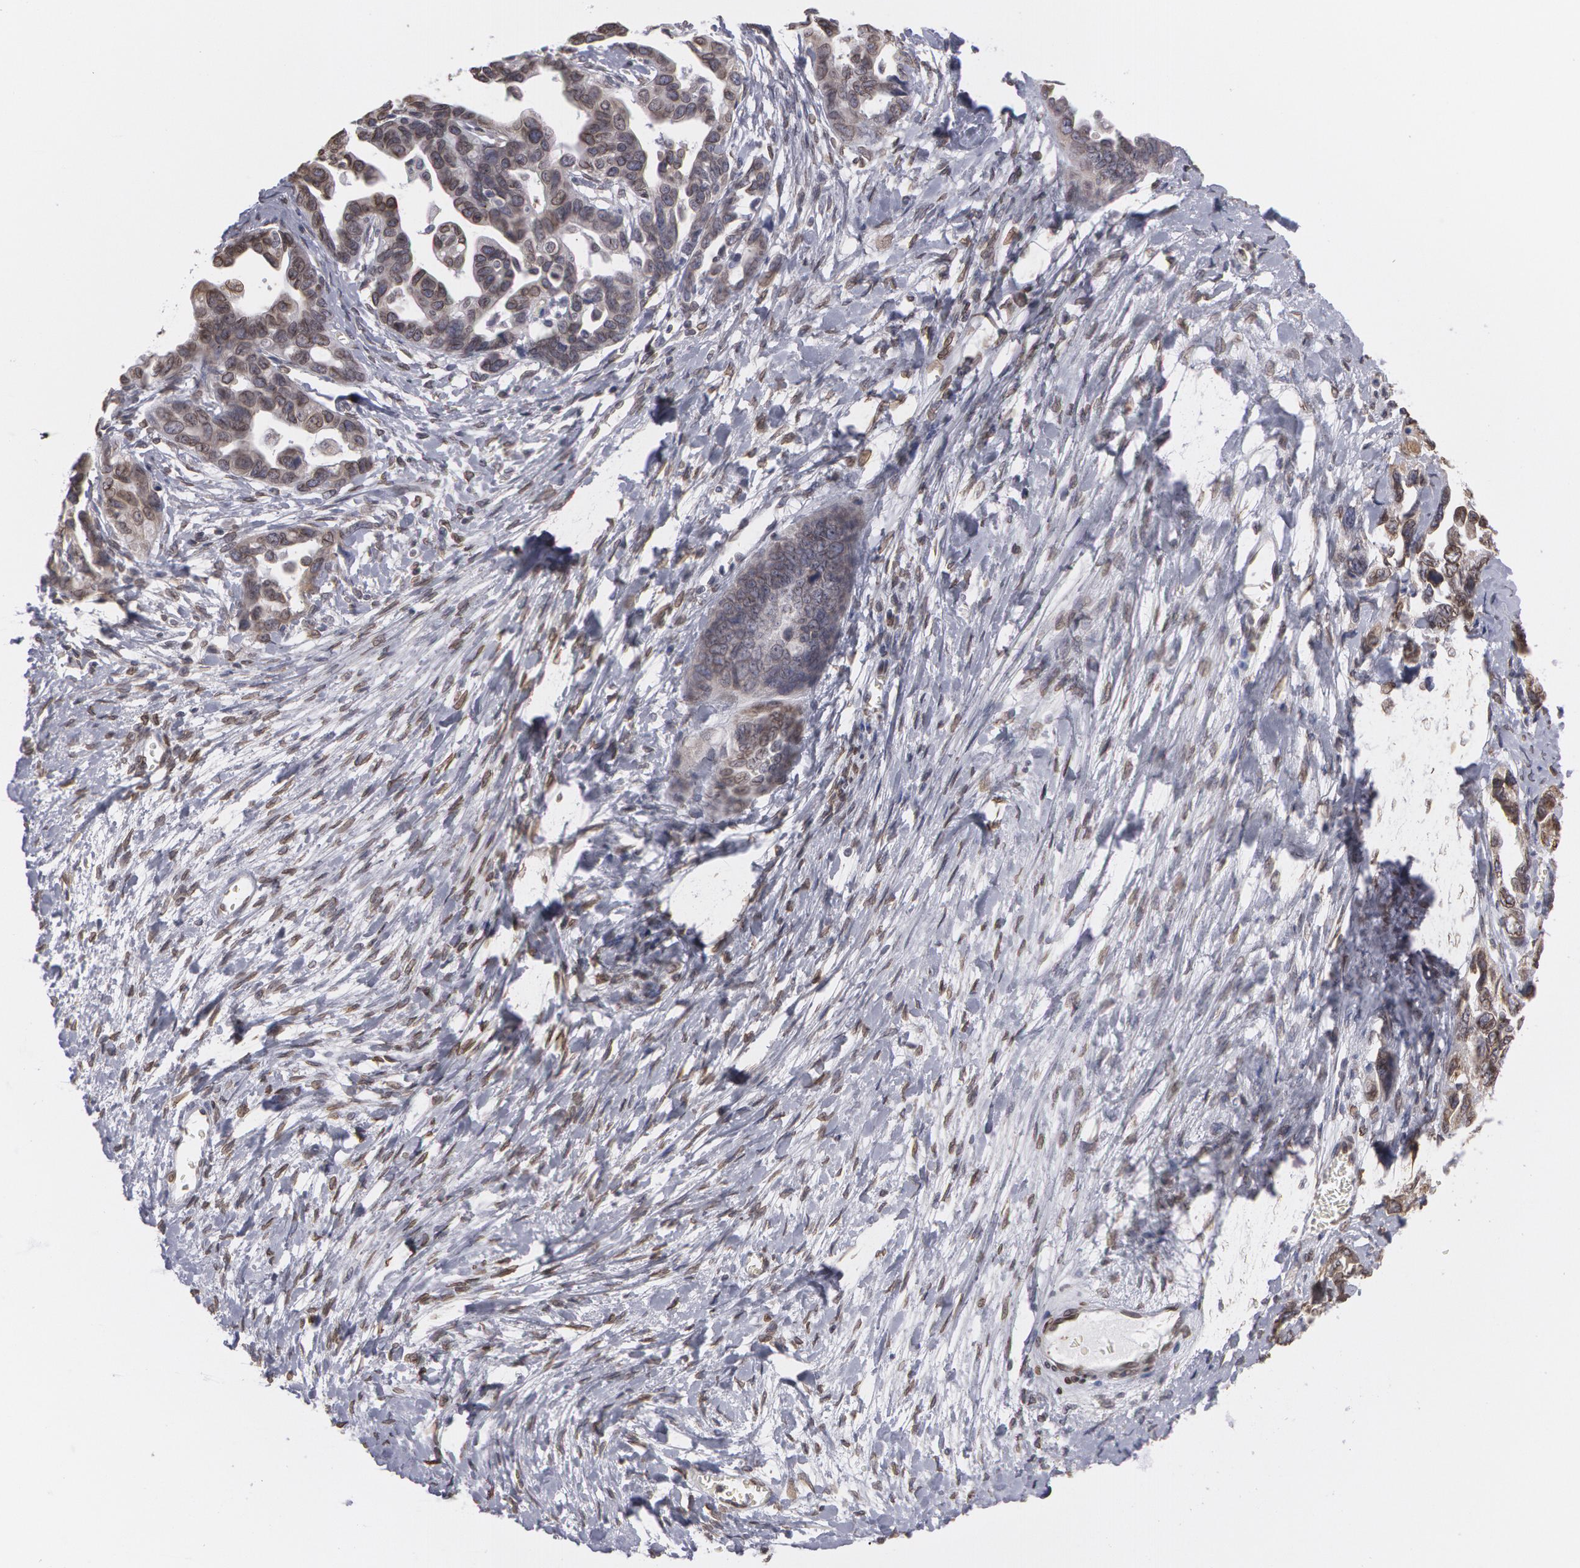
{"staining": {"intensity": "moderate", "quantity": ">75%", "location": "cytoplasmic/membranous,nuclear"}, "tissue": "ovarian cancer", "cell_type": "Tumor cells", "image_type": "cancer", "snomed": [{"axis": "morphology", "description": "Cystadenocarcinoma, serous, NOS"}, {"axis": "topography", "description": "Ovary"}], "caption": "High-magnification brightfield microscopy of ovarian serous cystadenocarcinoma stained with DAB (3,3'-diaminobenzidine) (brown) and counterstained with hematoxylin (blue). tumor cells exhibit moderate cytoplasmic/membranous and nuclear positivity is seen in approximately>75% of cells.", "gene": "EMD", "patient": {"sex": "female", "age": 69}}